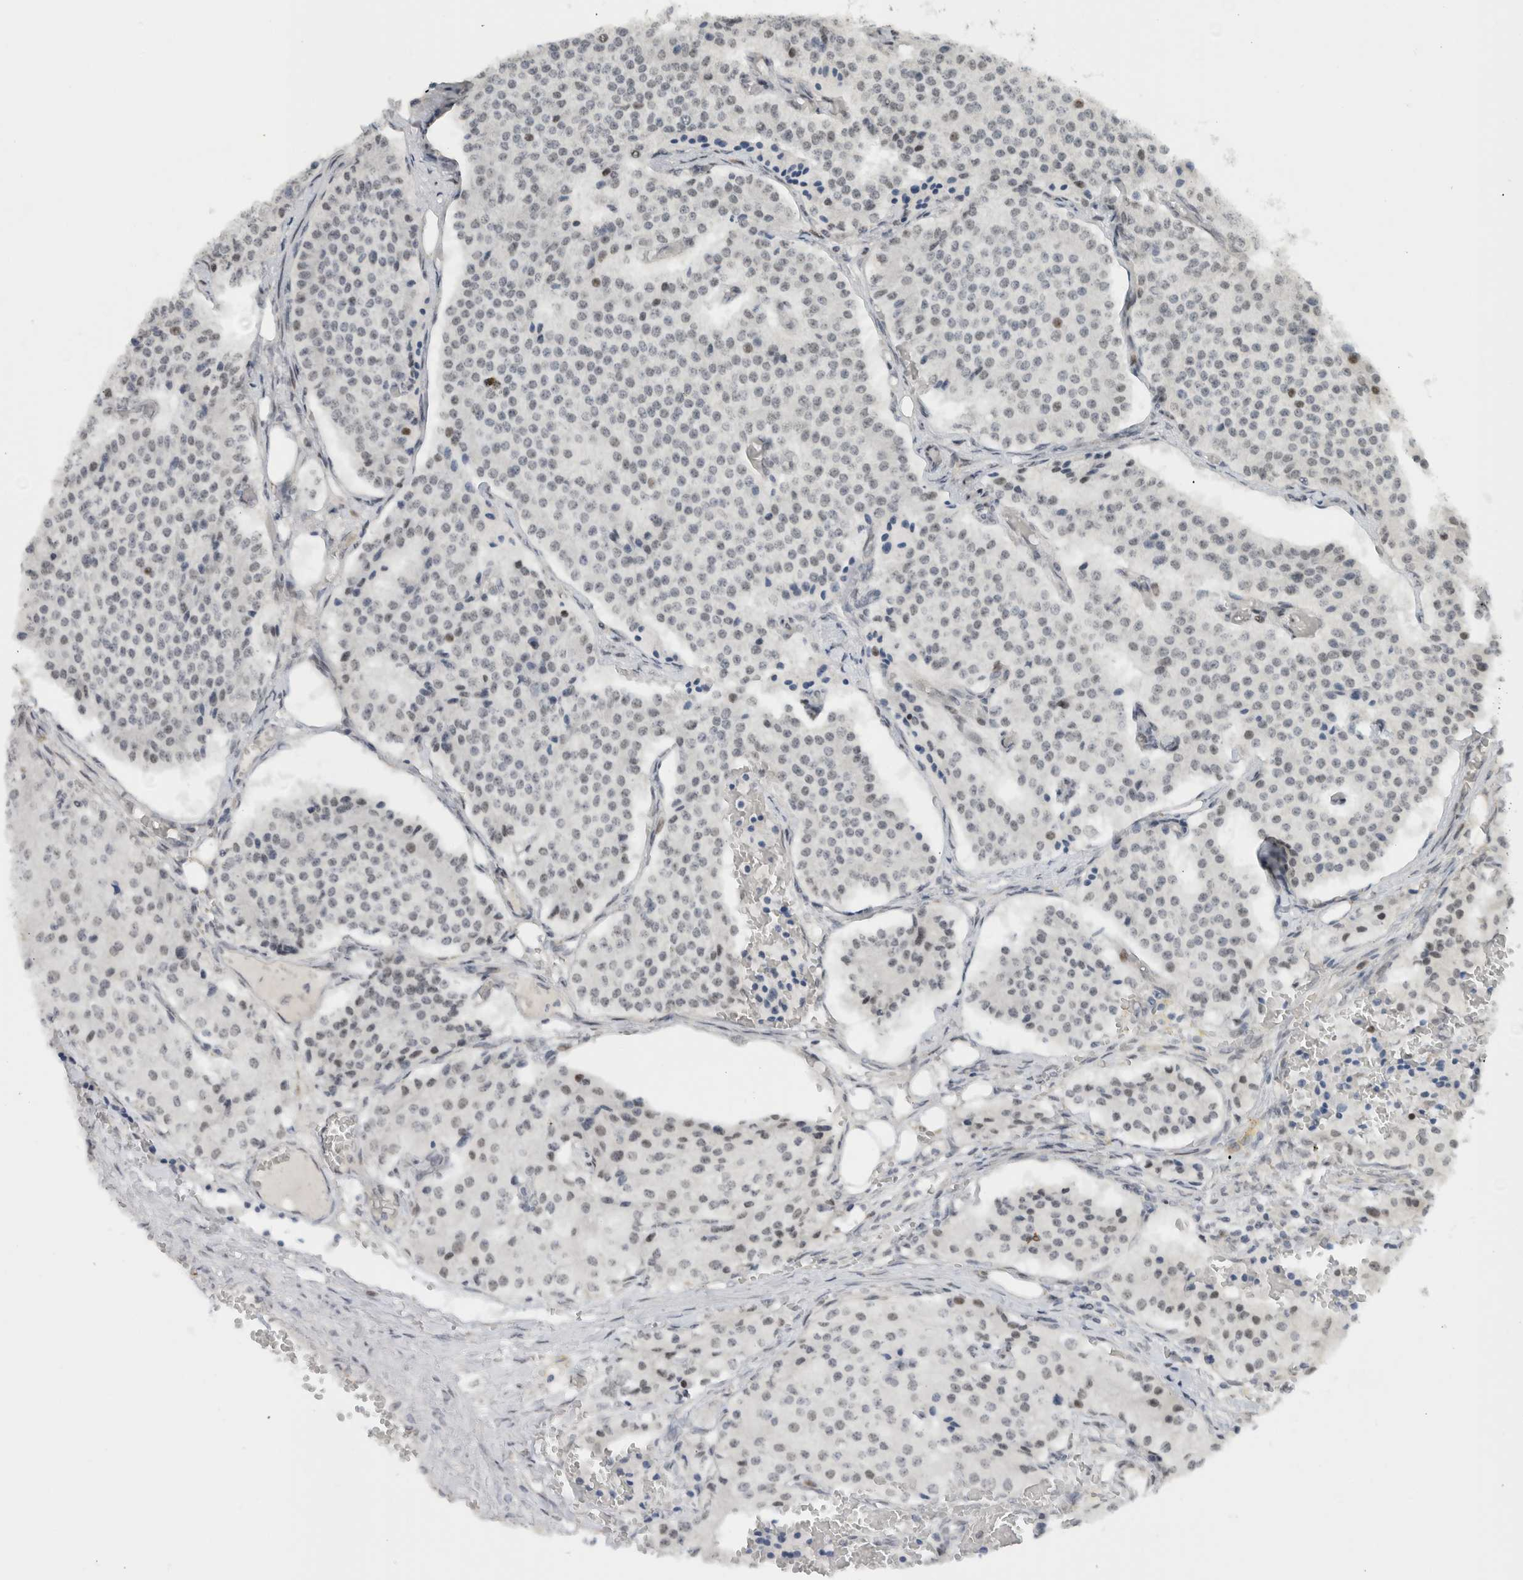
{"staining": {"intensity": "weak", "quantity": "<25%", "location": "nuclear"}, "tissue": "carcinoid", "cell_type": "Tumor cells", "image_type": "cancer", "snomed": [{"axis": "morphology", "description": "Carcinoid, malignant, NOS"}, {"axis": "topography", "description": "Colon"}], "caption": "Carcinoid was stained to show a protein in brown. There is no significant staining in tumor cells.", "gene": "HNRNPR", "patient": {"sex": "female", "age": 52}}